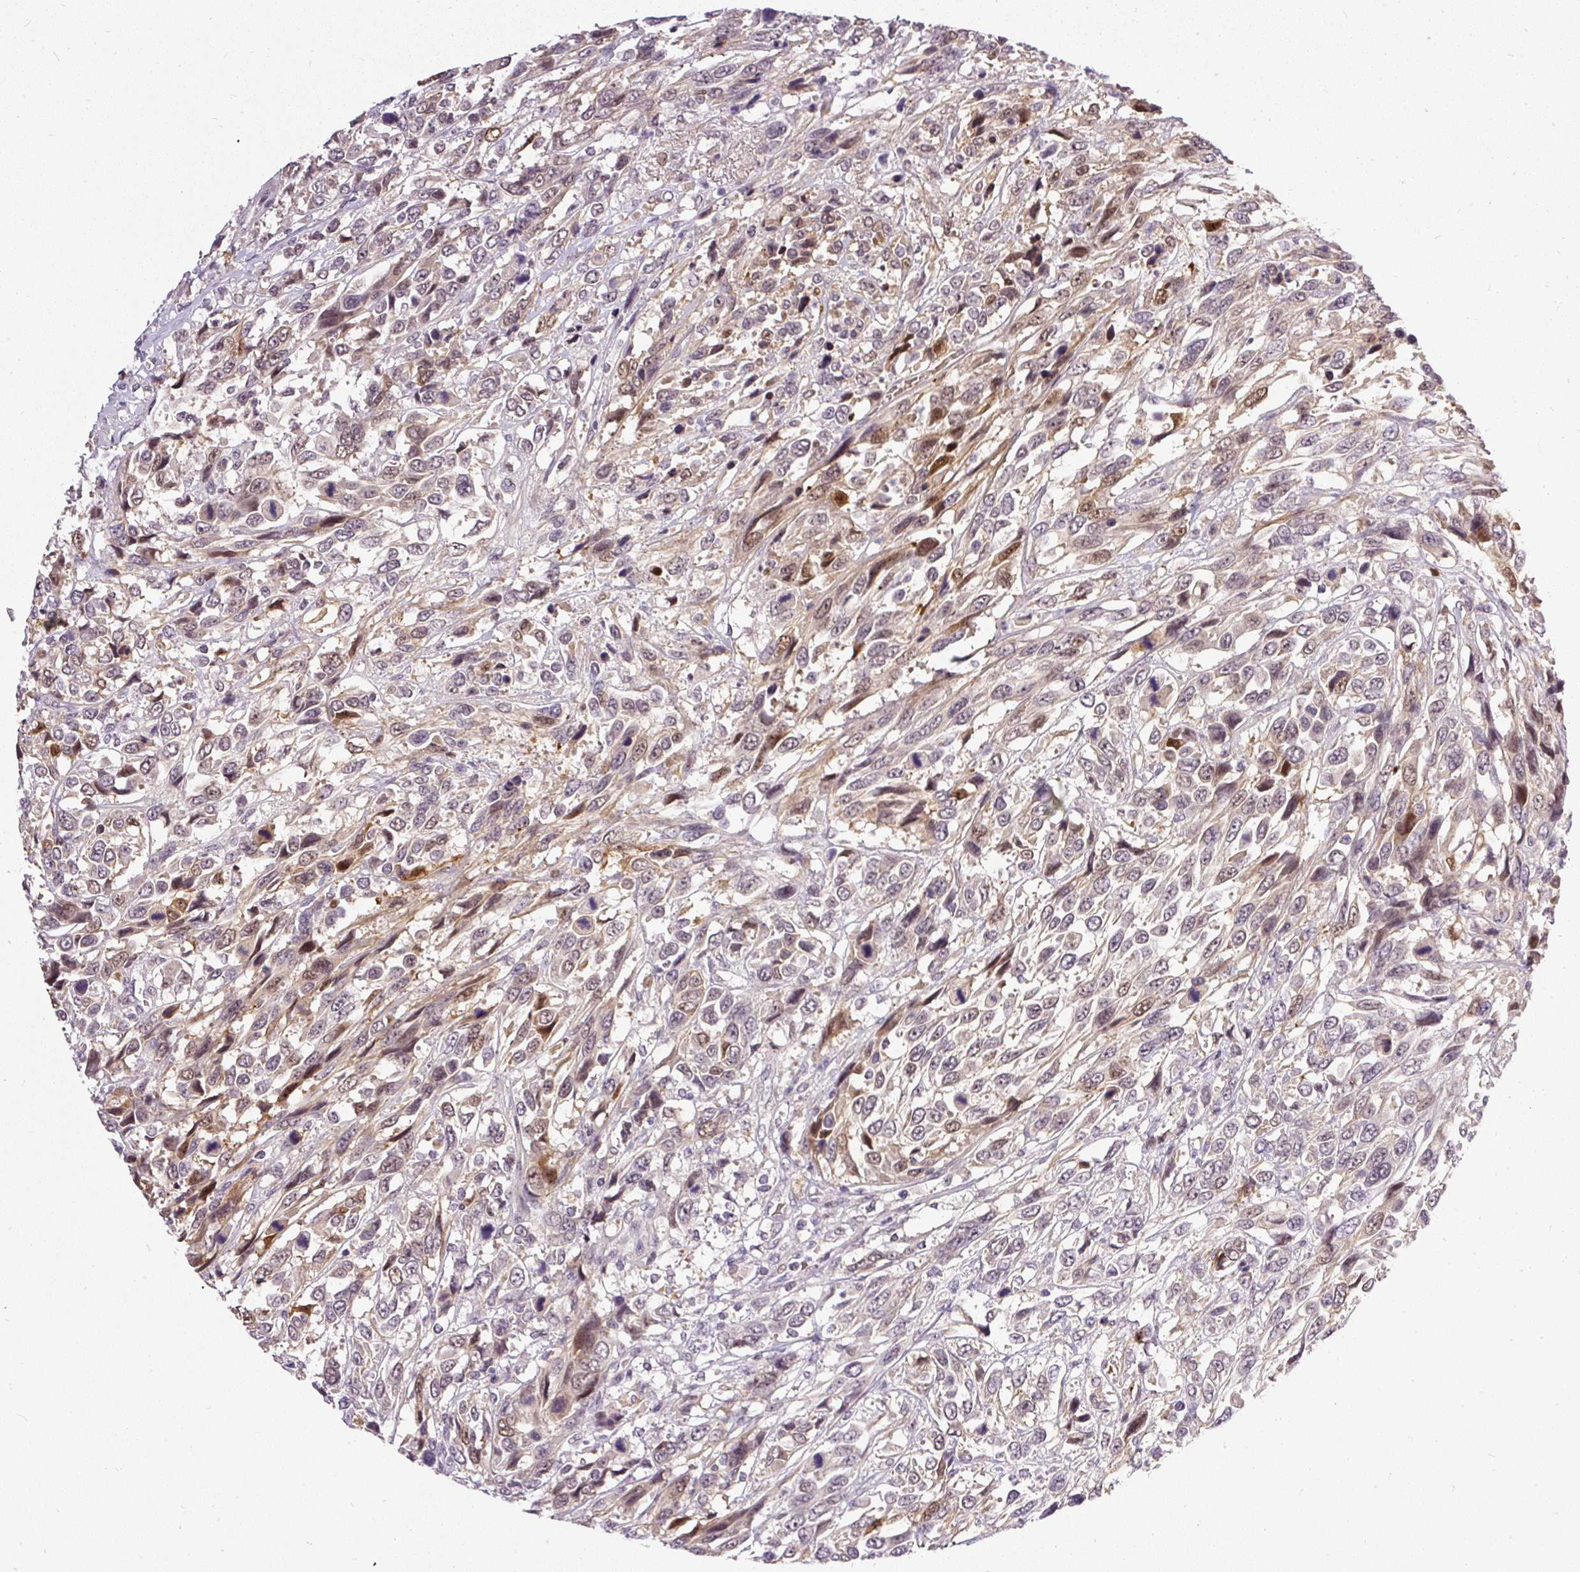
{"staining": {"intensity": "moderate", "quantity": "25%-75%", "location": "cytoplasmic/membranous,nuclear"}, "tissue": "urothelial cancer", "cell_type": "Tumor cells", "image_type": "cancer", "snomed": [{"axis": "morphology", "description": "Urothelial carcinoma, High grade"}, {"axis": "topography", "description": "Urinary bladder"}], "caption": "This is a micrograph of IHC staining of high-grade urothelial carcinoma, which shows moderate positivity in the cytoplasmic/membranous and nuclear of tumor cells.", "gene": "FAM117B", "patient": {"sex": "female", "age": 70}}